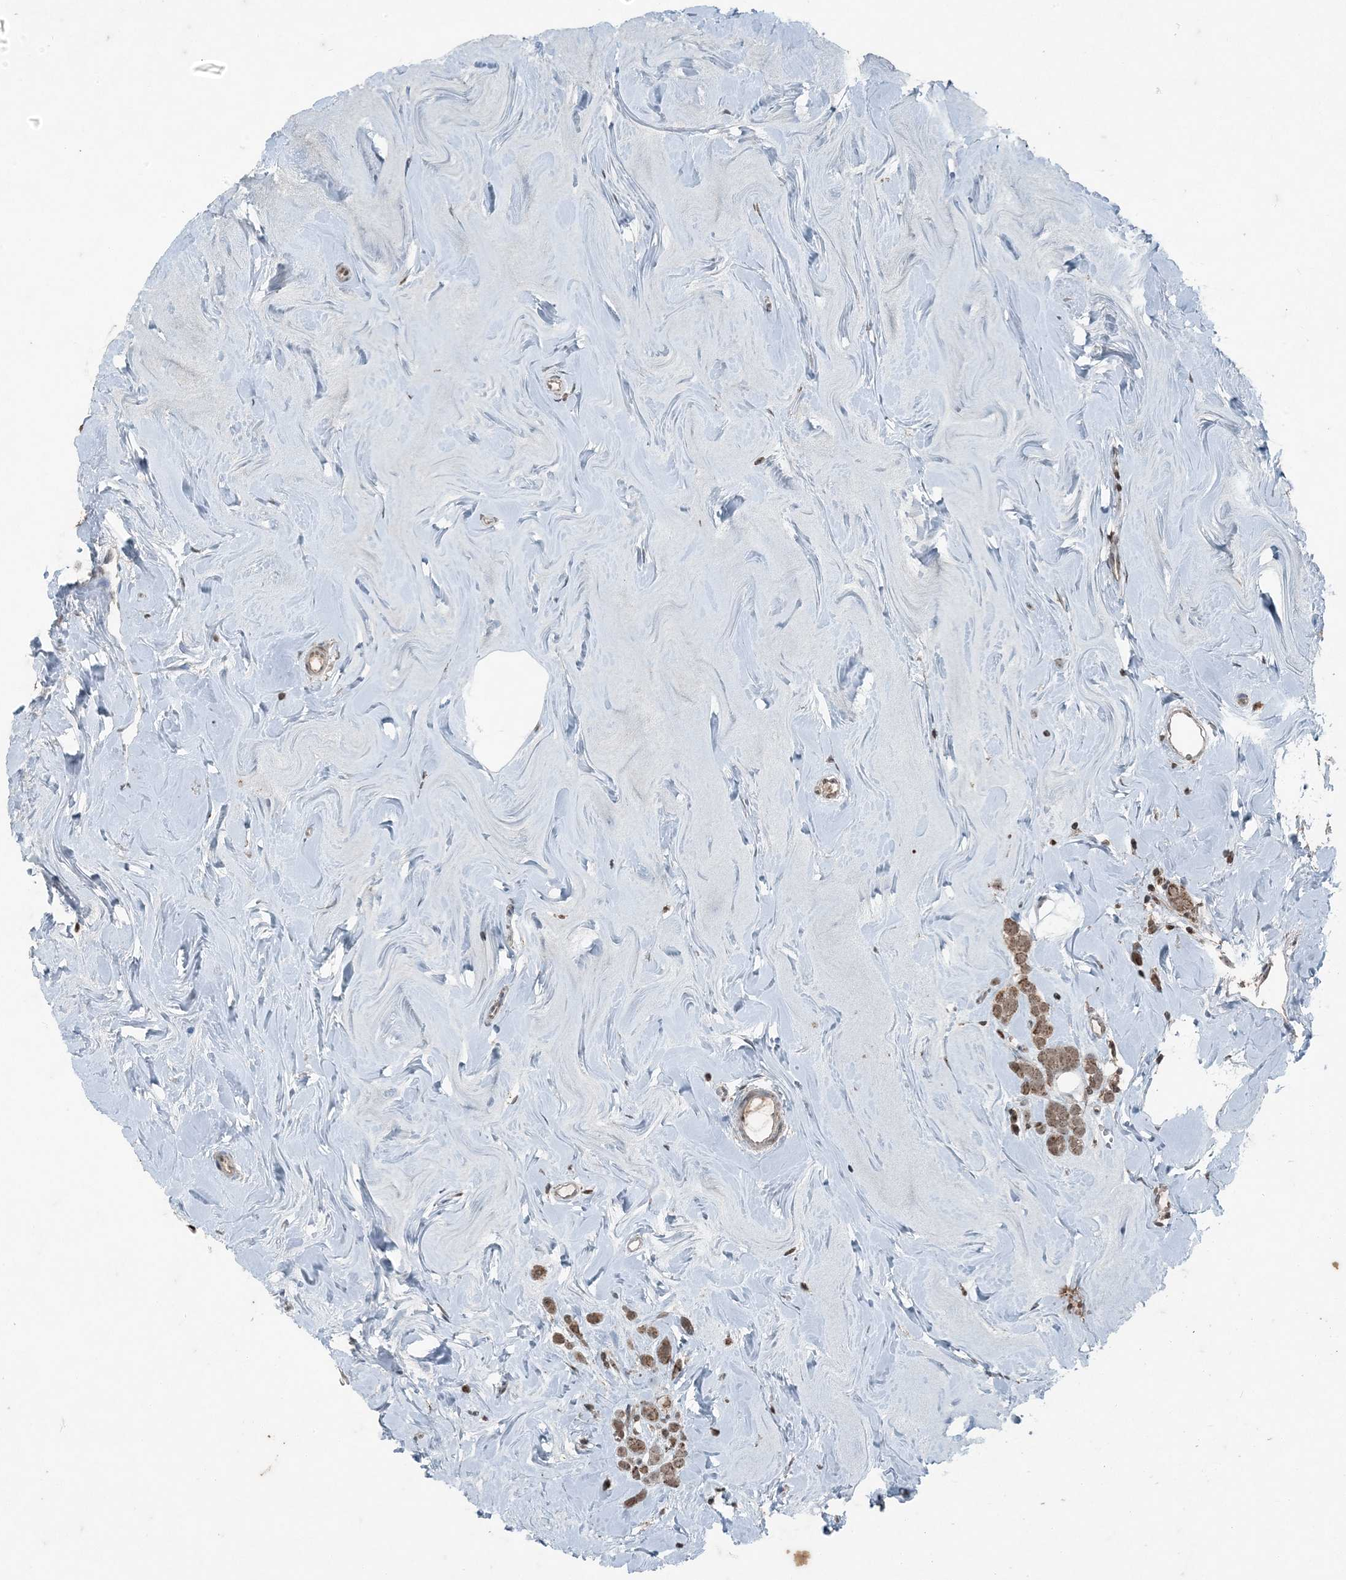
{"staining": {"intensity": "moderate", "quantity": ">75%", "location": "cytoplasmic/membranous"}, "tissue": "breast cancer", "cell_type": "Tumor cells", "image_type": "cancer", "snomed": [{"axis": "morphology", "description": "Lobular carcinoma"}, {"axis": "topography", "description": "Breast"}], "caption": "Brown immunohistochemical staining in human breast cancer (lobular carcinoma) demonstrates moderate cytoplasmic/membranous staining in about >75% of tumor cells.", "gene": "GNL1", "patient": {"sex": "female", "age": 47}}